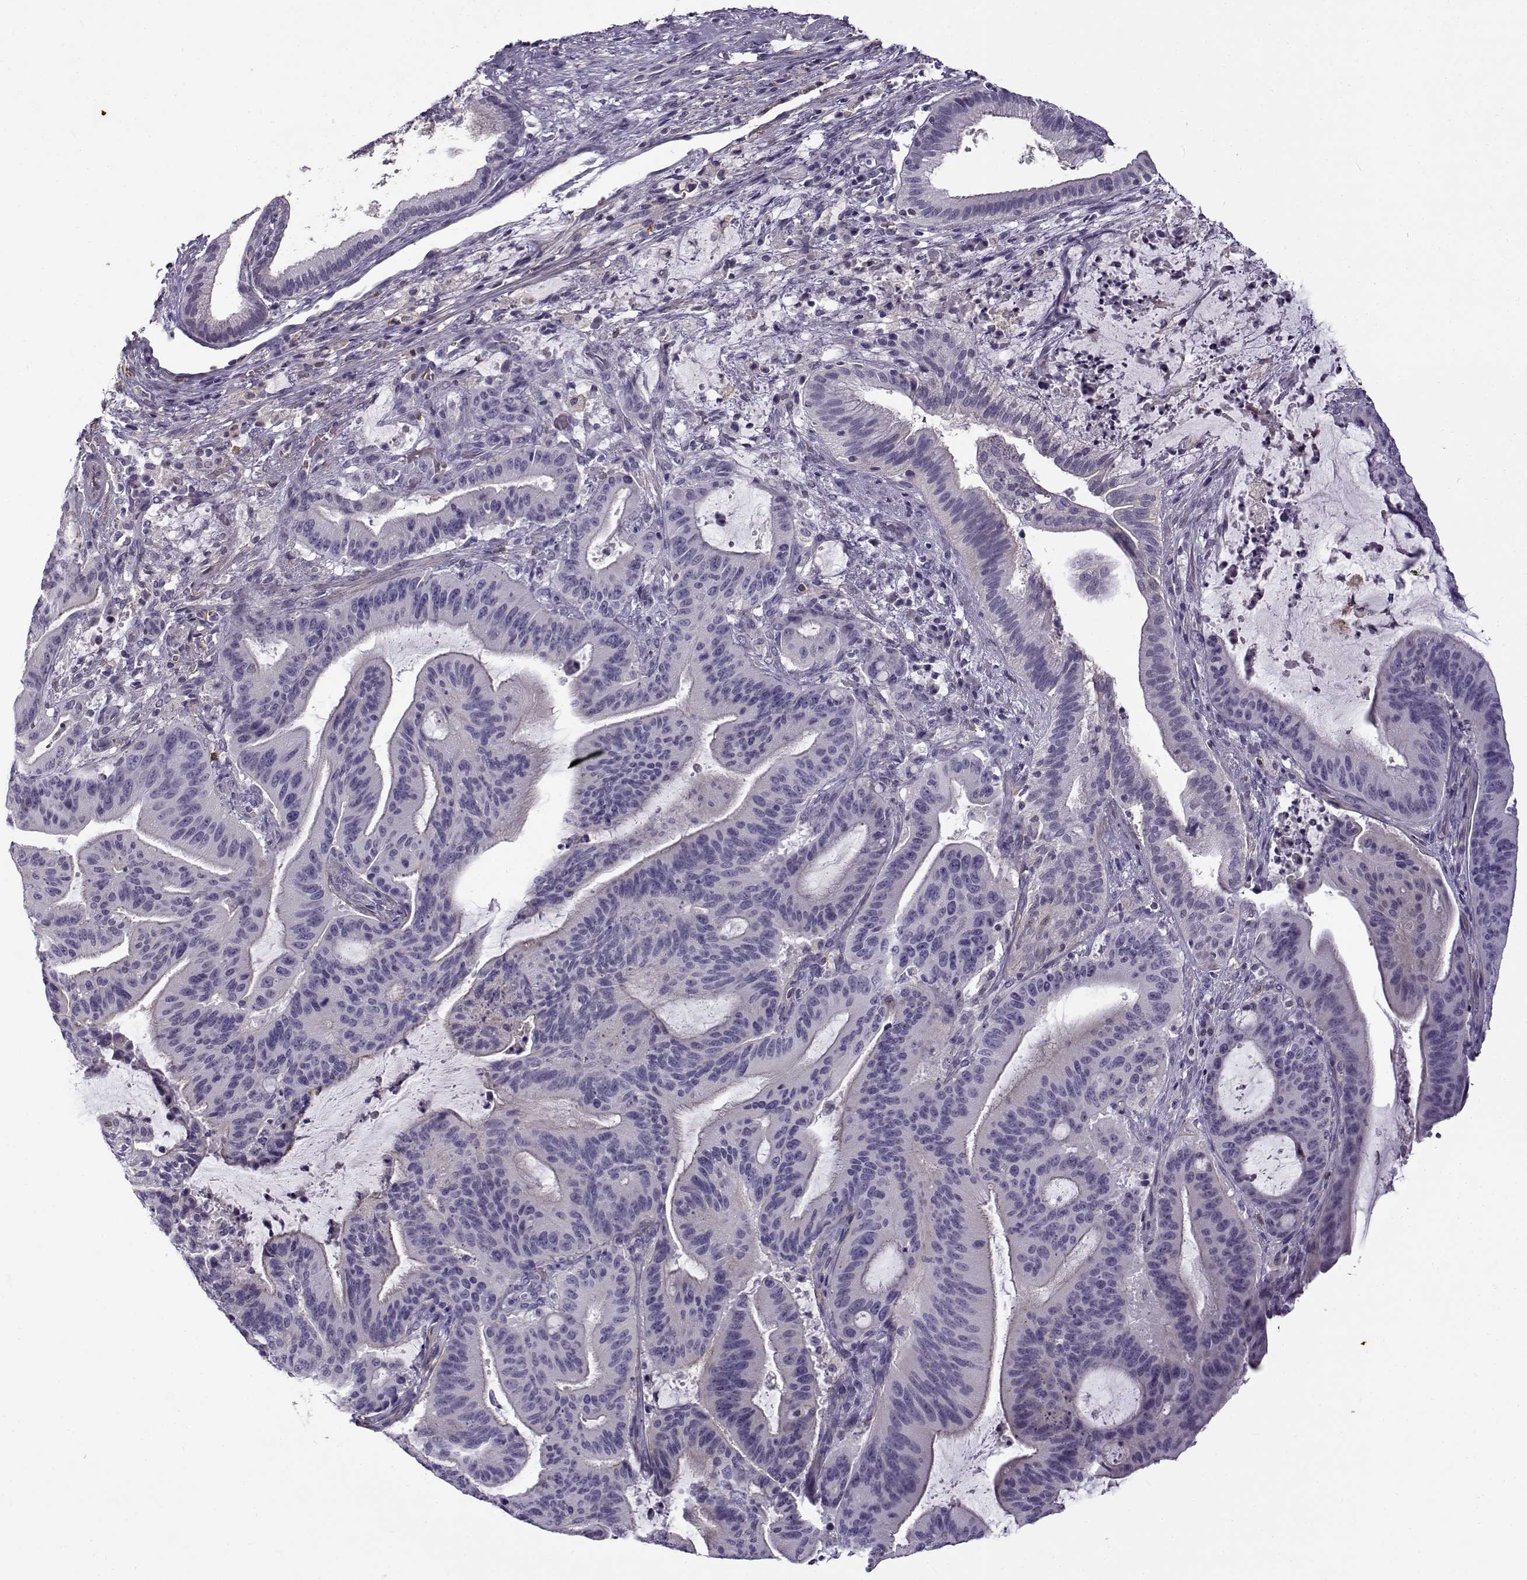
{"staining": {"intensity": "negative", "quantity": "none", "location": "none"}, "tissue": "liver cancer", "cell_type": "Tumor cells", "image_type": "cancer", "snomed": [{"axis": "morphology", "description": "Cholangiocarcinoma"}, {"axis": "topography", "description": "Liver"}], "caption": "Liver cholangiocarcinoma was stained to show a protein in brown. There is no significant positivity in tumor cells. The staining is performed using DAB brown chromogen with nuclei counter-stained in using hematoxylin.", "gene": "UCP3", "patient": {"sex": "female", "age": 73}}